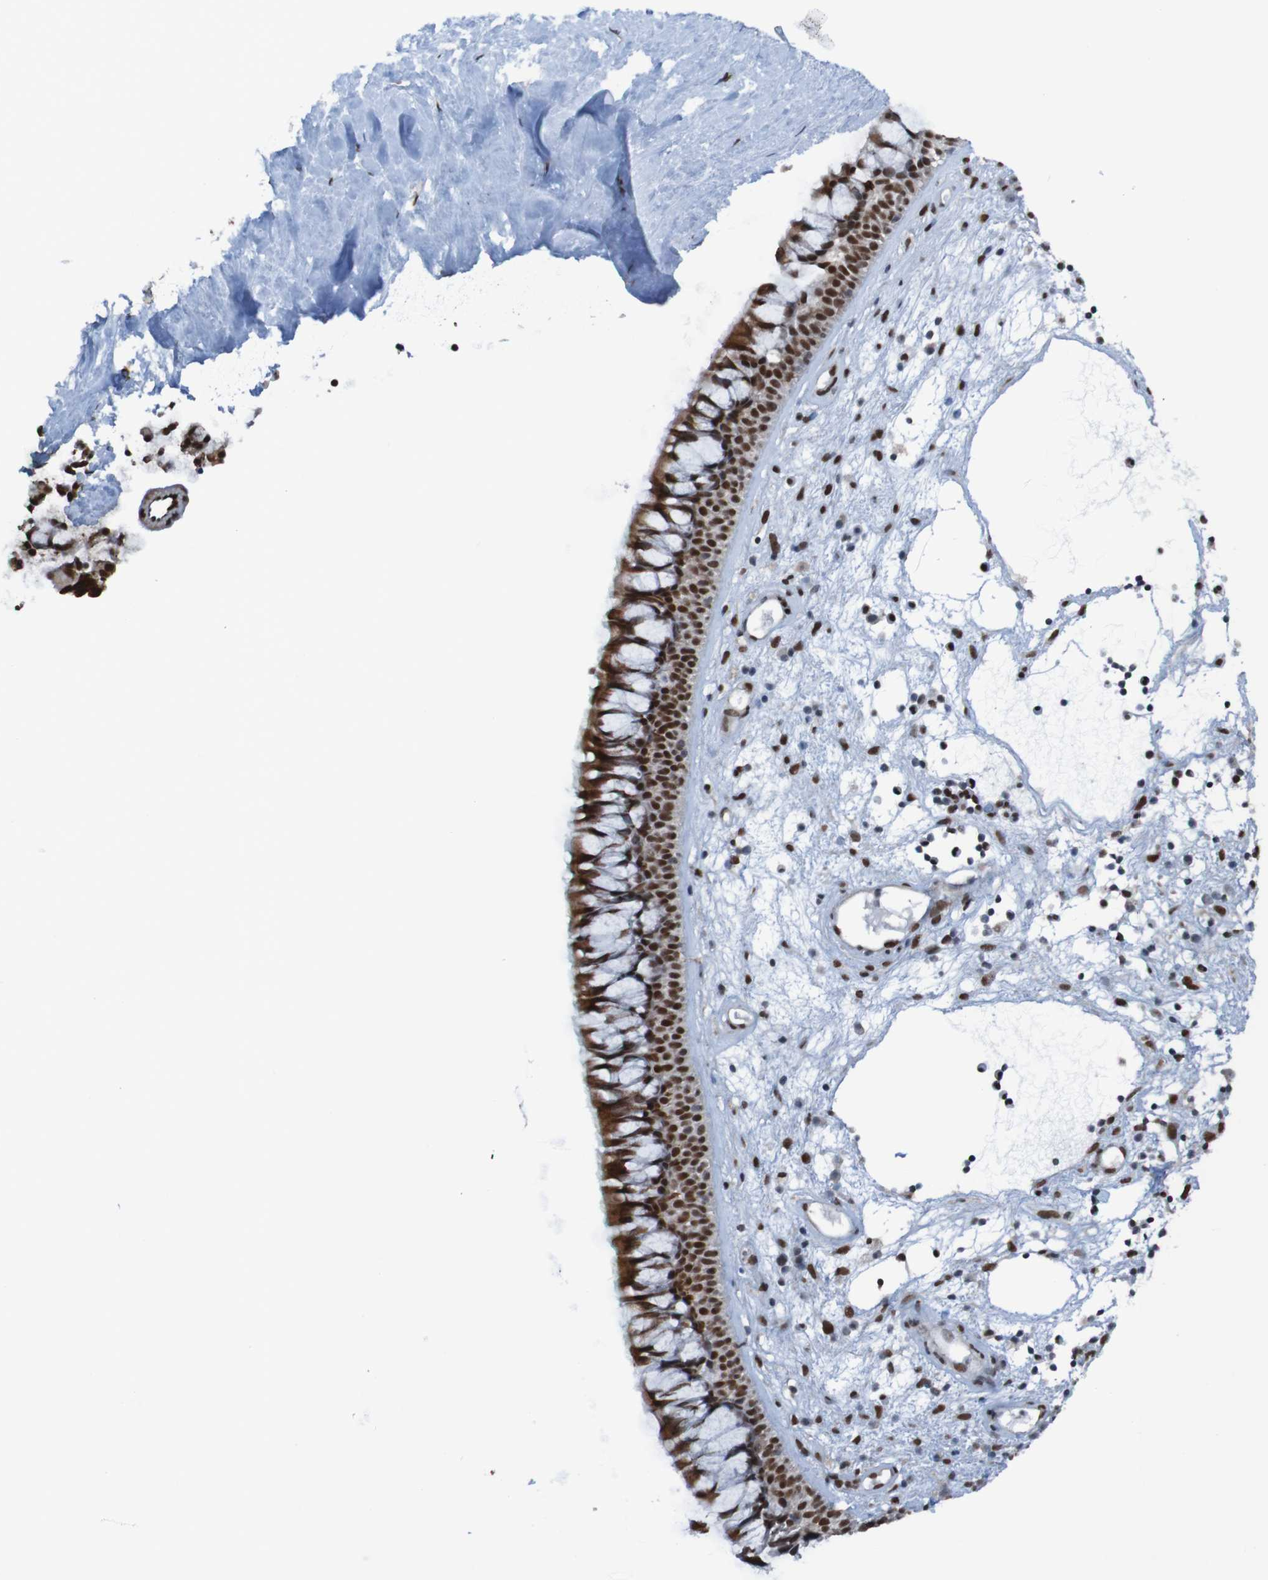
{"staining": {"intensity": "strong", "quantity": ">75%", "location": "cytoplasmic/membranous,nuclear"}, "tissue": "nasopharynx", "cell_type": "Respiratory epithelial cells", "image_type": "normal", "snomed": [{"axis": "morphology", "description": "Normal tissue, NOS"}, {"axis": "morphology", "description": "Inflammation, NOS"}, {"axis": "topography", "description": "Nasopharynx"}], "caption": "IHC image of normal human nasopharynx stained for a protein (brown), which shows high levels of strong cytoplasmic/membranous,nuclear expression in approximately >75% of respiratory epithelial cells.", "gene": "PHF2", "patient": {"sex": "male", "age": 48}}